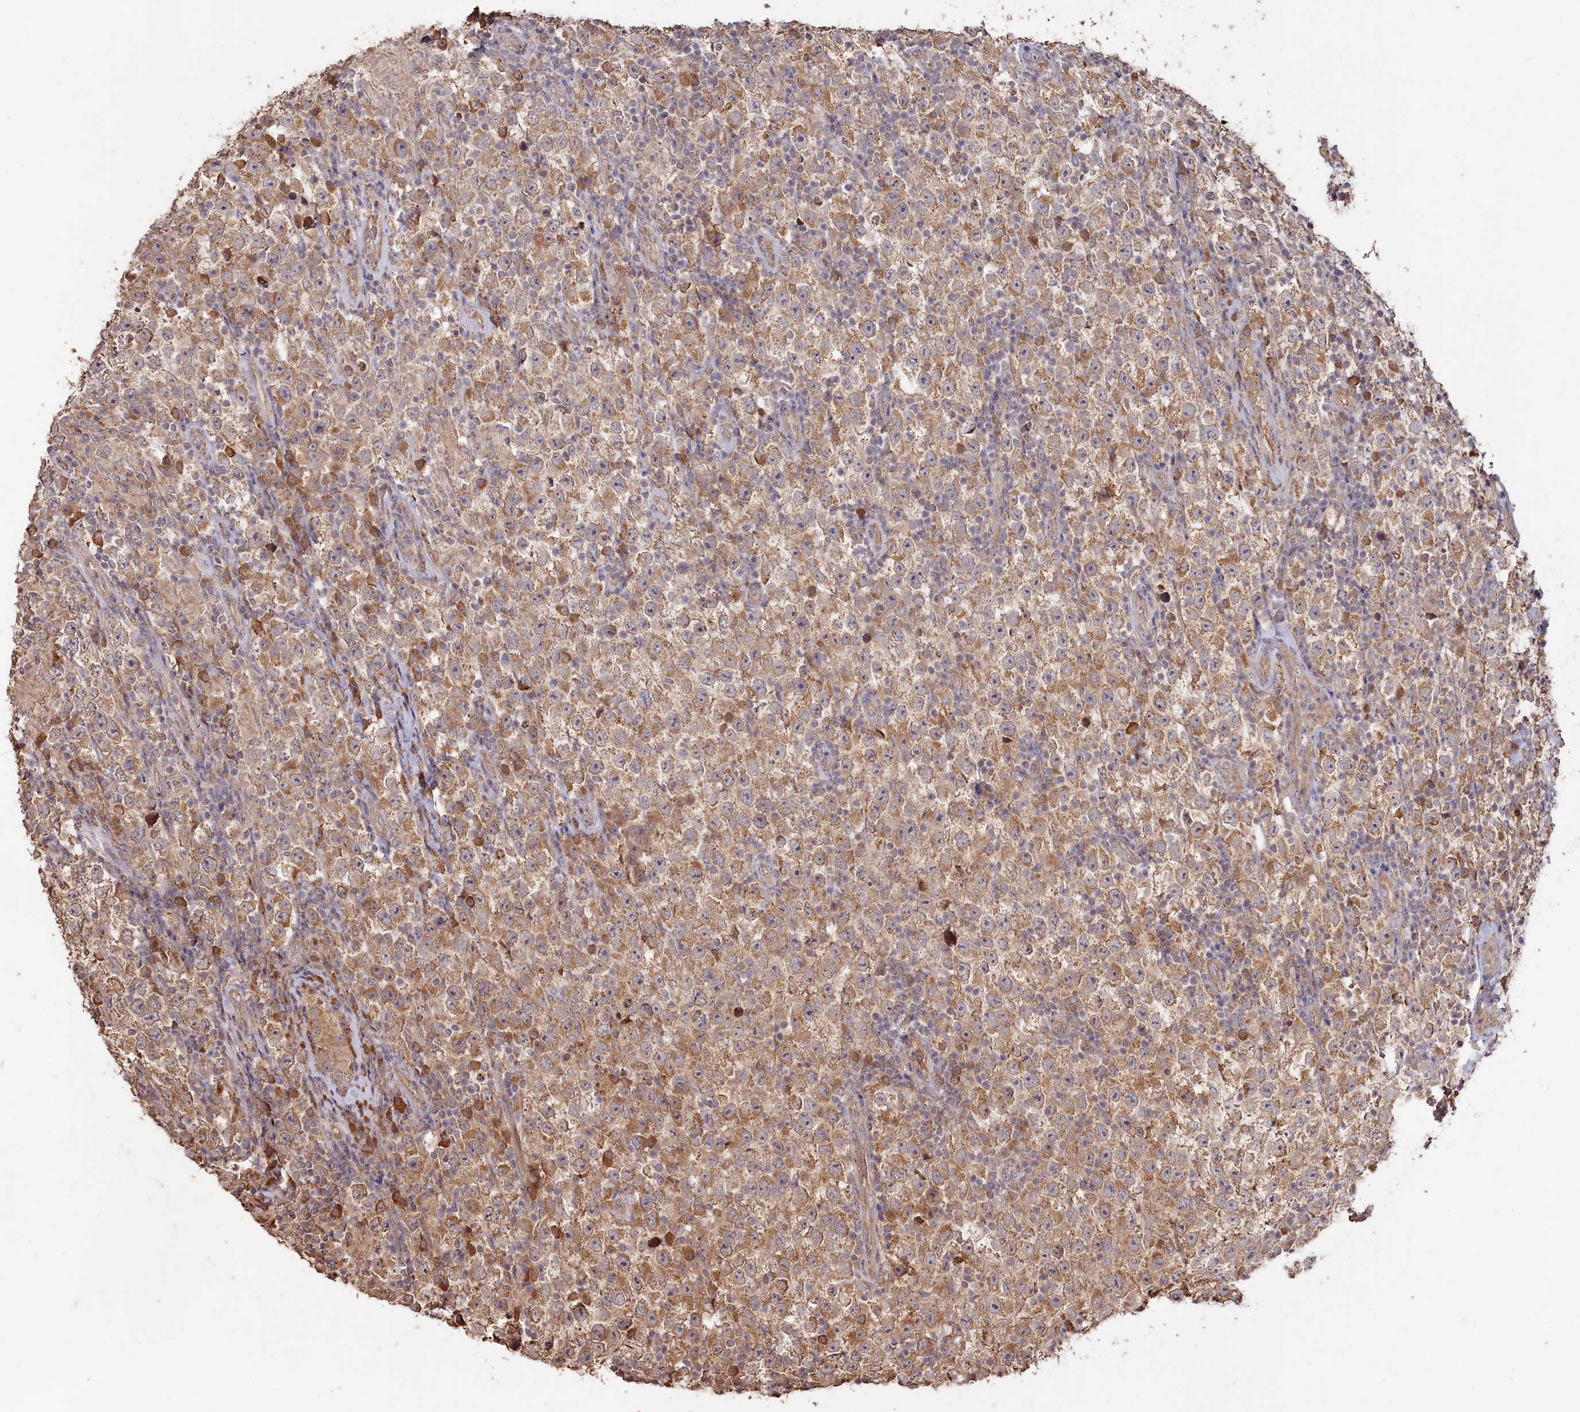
{"staining": {"intensity": "moderate", "quantity": ">75%", "location": "cytoplasmic/membranous"}, "tissue": "testis cancer", "cell_type": "Tumor cells", "image_type": "cancer", "snomed": [{"axis": "morphology", "description": "Normal tissue, NOS"}, {"axis": "morphology", "description": "Urothelial carcinoma, High grade"}, {"axis": "morphology", "description": "Seminoma, NOS"}, {"axis": "morphology", "description": "Carcinoma, Embryonal, NOS"}, {"axis": "topography", "description": "Urinary bladder"}, {"axis": "topography", "description": "Testis"}], "caption": "High-grade urothelial carcinoma (testis) was stained to show a protein in brown. There is medium levels of moderate cytoplasmic/membranous expression in about >75% of tumor cells.", "gene": "LAYN", "patient": {"sex": "male", "age": 41}}